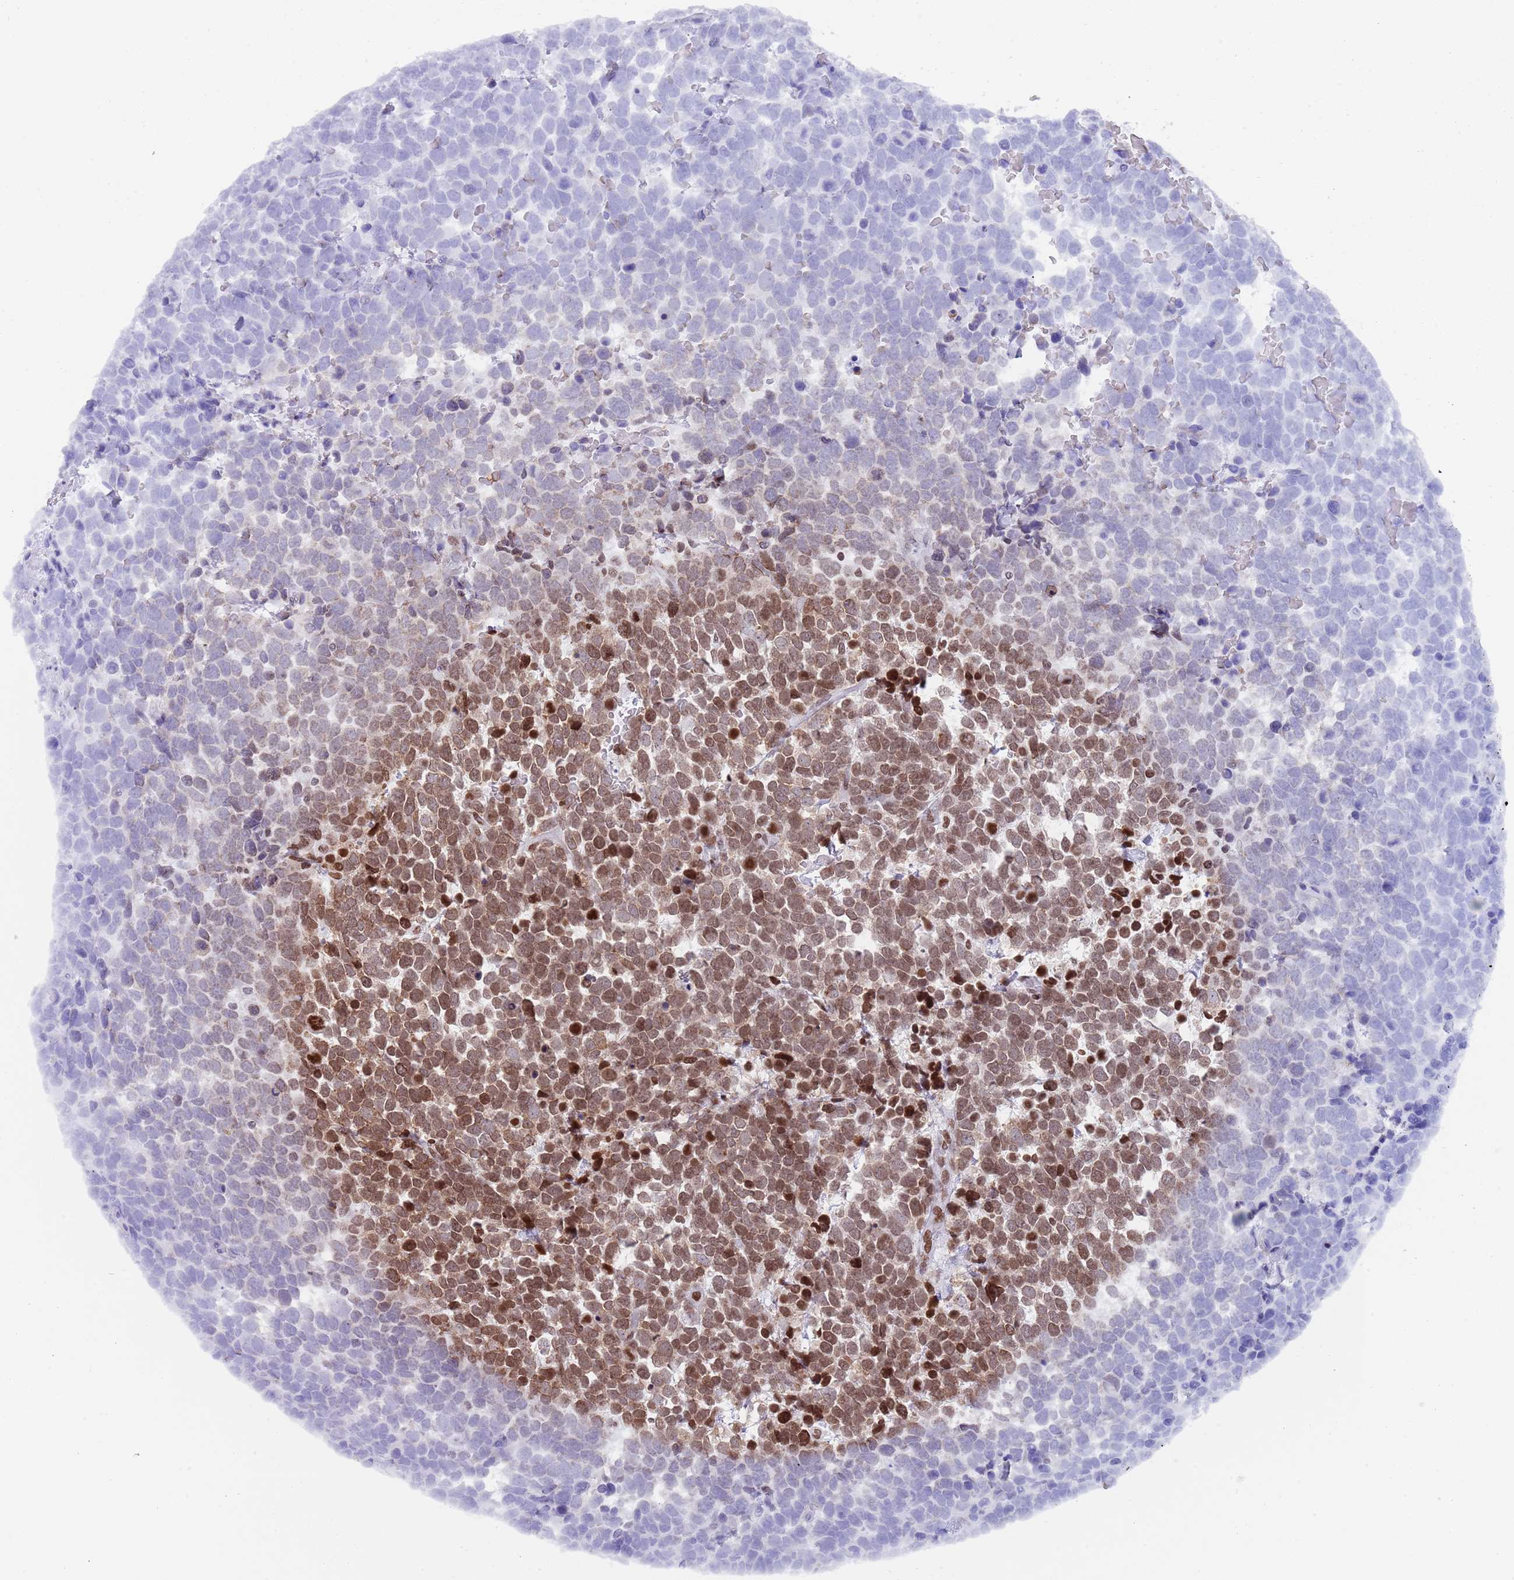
{"staining": {"intensity": "moderate", "quantity": "25%-75%", "location": "nuclear"}, "tissue": "urothelial cancer", "cell_type": "Tumor cells", "image_type": "cancer", "snomed": [{"axis": "morphology", "description": "Urothelial carcinoma, High grade"}, {"axis": "topography", "description": "Urinary bladder"}], "caption": "Immunohistochemistry (IHC) photomicrograph of urothelial cancer stained for a protein (brown), which shows medium levels of moderate nuclear expression in approximately 25%-75% of tumor cells.", "gene": "HDAC8", "patient": {"sex": "female", "age": 82}}